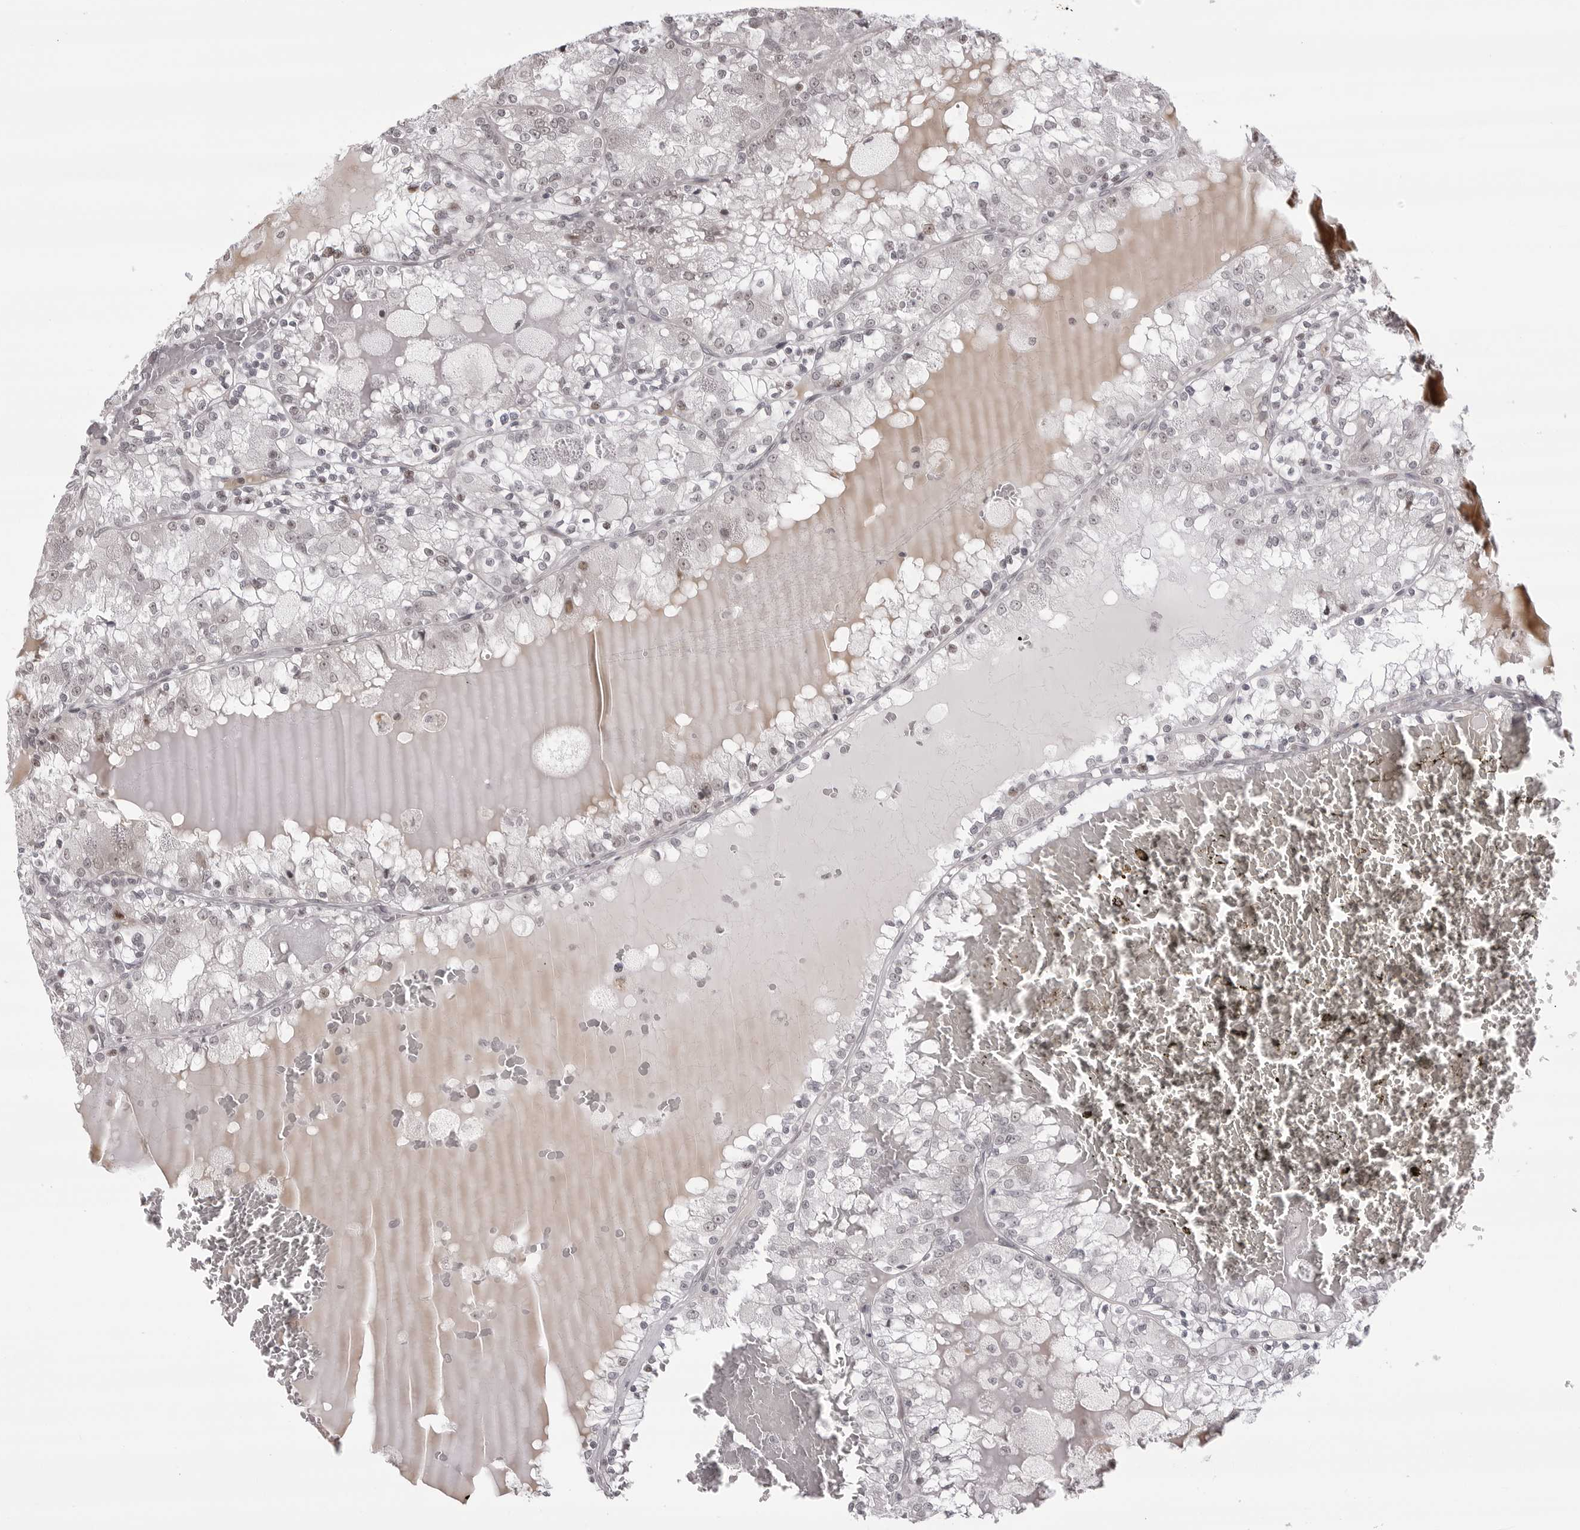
{"staining": {"intensity": "negative", "quantity": "none", "location": "none"}, "tissue": "renal cancer", "cell_type": "Tumor cells", "image_type": "cancer", "snomed": [{"axis": "morphology", "description": "Adenocarcinoma, NOS"}, {"axis": "topography", "description": "Kidney"}], "caption": "Immunohistochemistry (IHC) image of neoplastic tissue: renal adenocarcinoma stained with DAB reveals no significant protein staining in tumor cells.", "gene": "PHF3", "patient": {"sex": "female", "age": 56}}